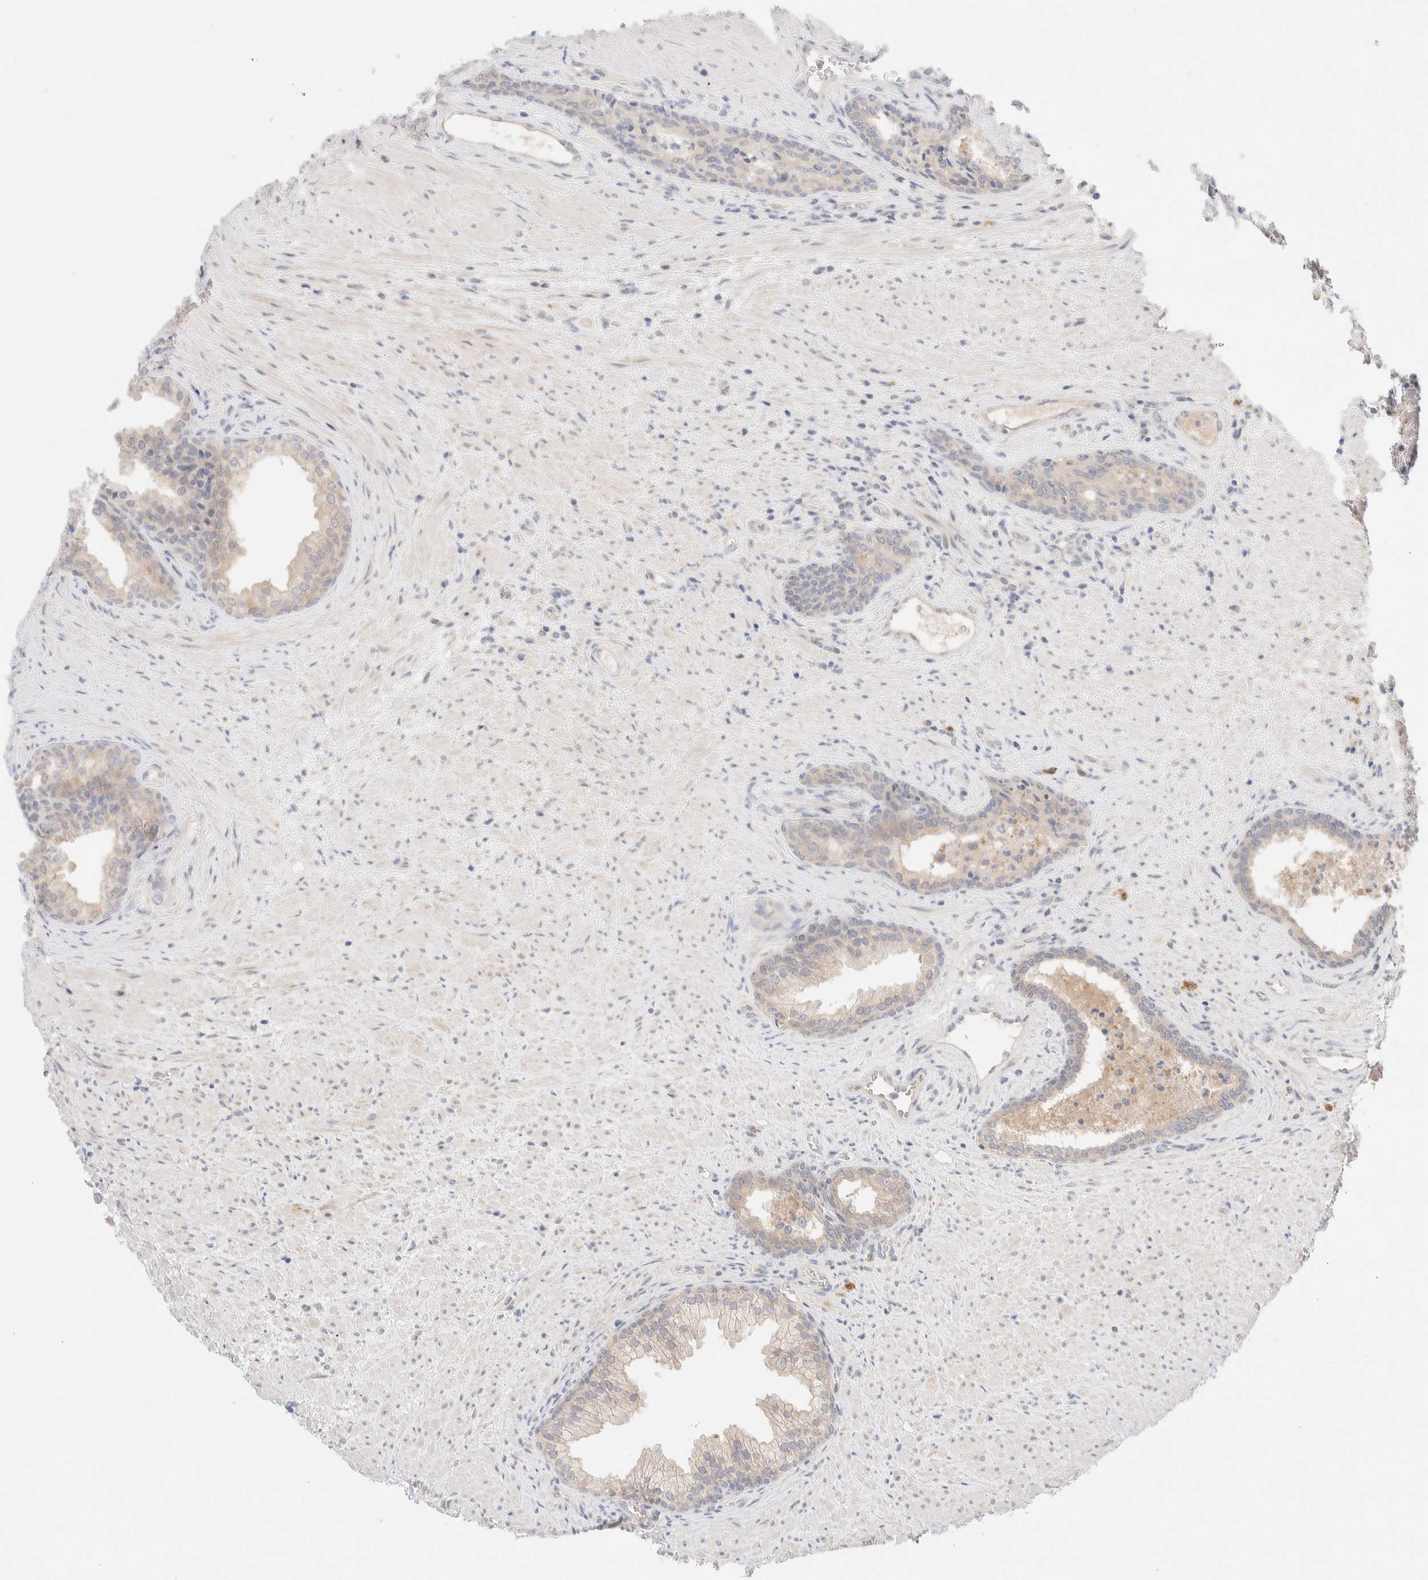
{"staining": {"intensity": "weak", "quantity": "<25%", "location": "cytoplasmic/membranous"}, "tissue": "prostate", "cell_type": "Glandular cells", "image_type": "normal", "snomed": [{"axis": "morphology", "description": "Normal tissue, NOS"}, {"axis": "topography", "description": "Prostate"}], "caption": "Immunohistochemistry (IHC) photomicrograph of normal prostate stained for a protein (brown), which displays no expression in glandular cells.", "gene": "CHKA", "patient": {"sex": "male", "age": 76}}